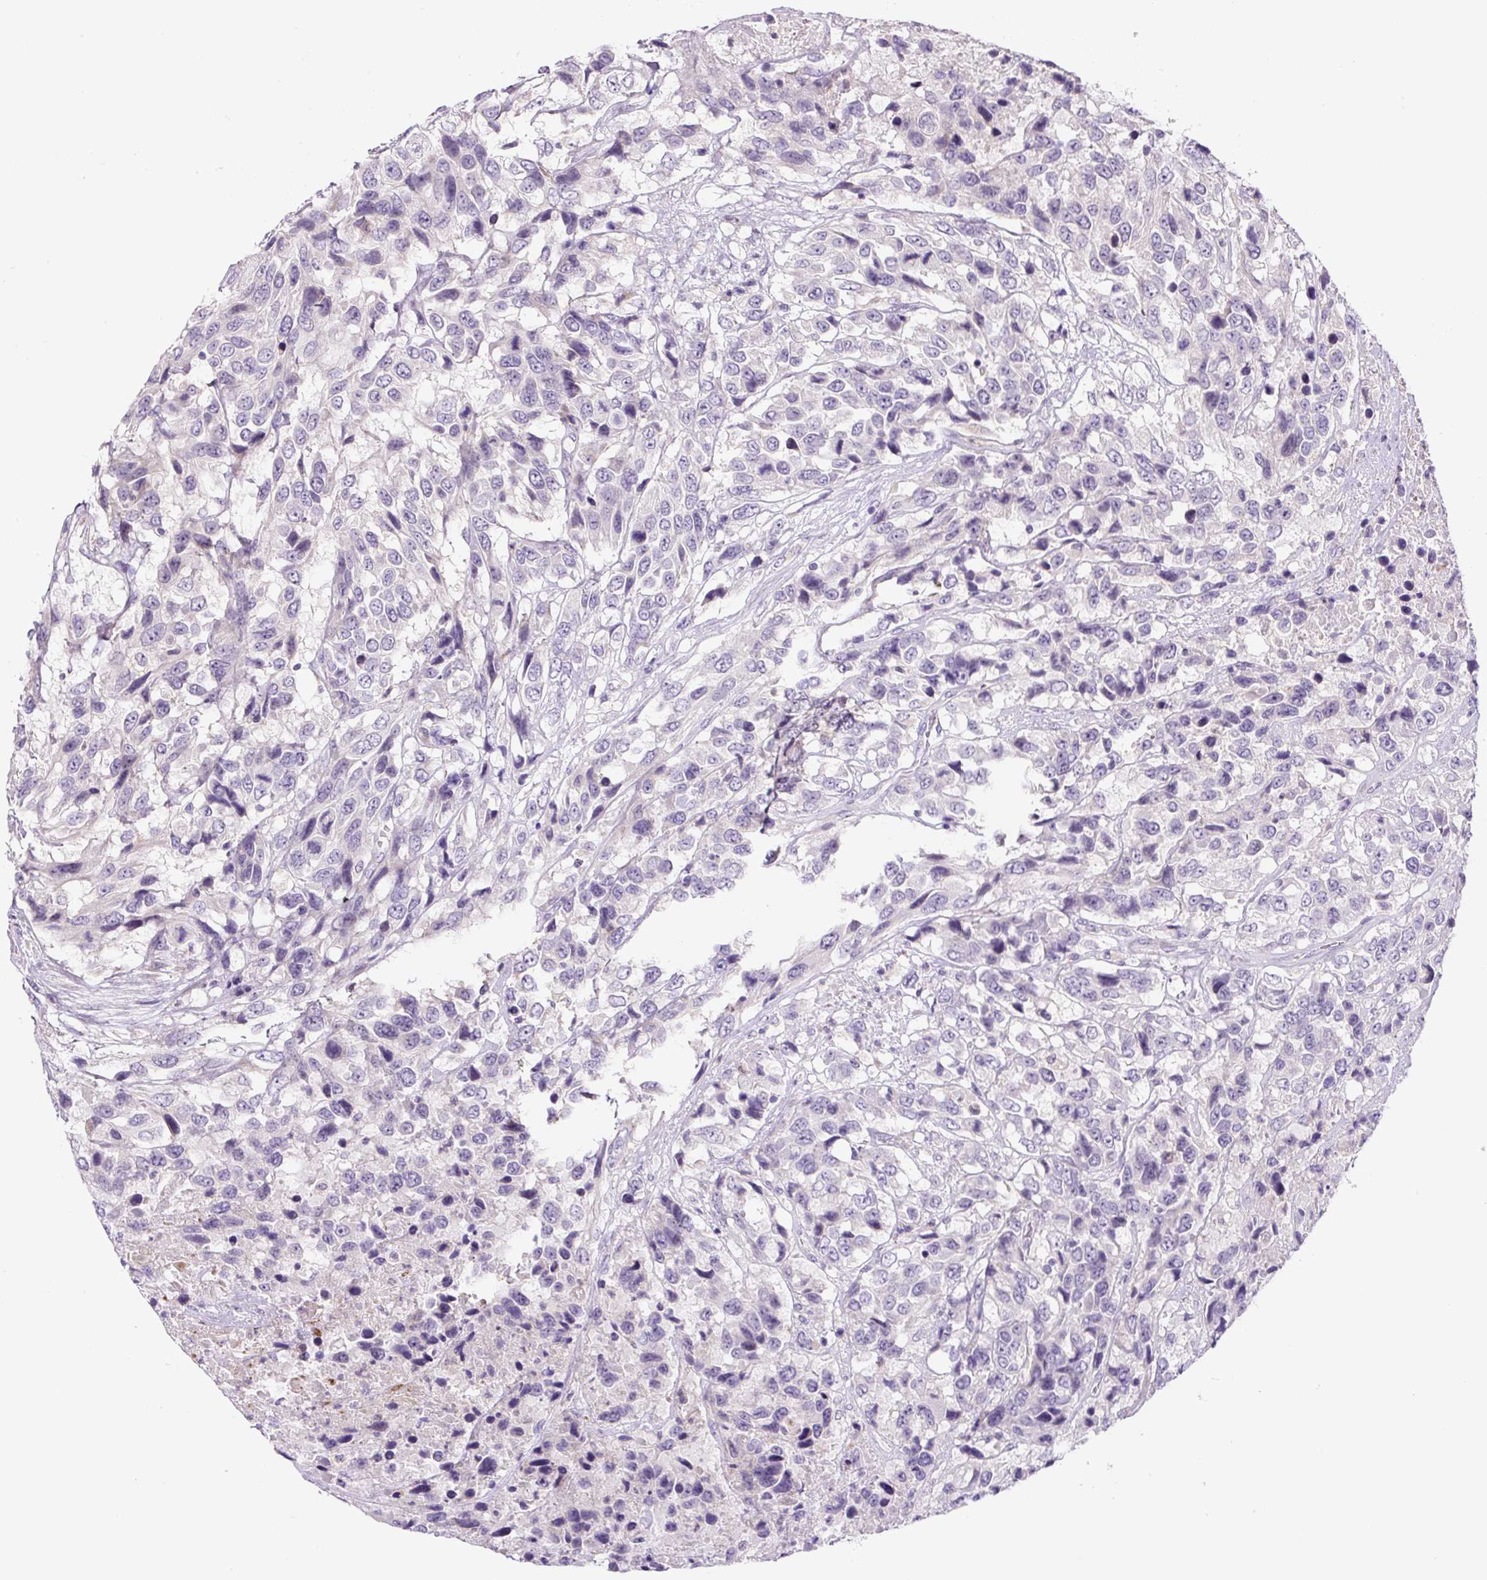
{"staining": {"intensity": "negative", "quantity": "none", "location": "none"}, "tissue": "urothelial cancer", "cell_type": "Tumor cells", "image_type": "cancer", "snomed": [{"axis": "morphology", "description": "Urothelial carcinoma, High grade"}, {"axis": "topography", "description": "Urinary bladder"}], "caption": "Protein analysis of urothelial cancer displays no significant expression in tumor cells.", "gene": "HPS4", "patient": {"sex": "female", "age": 70}}